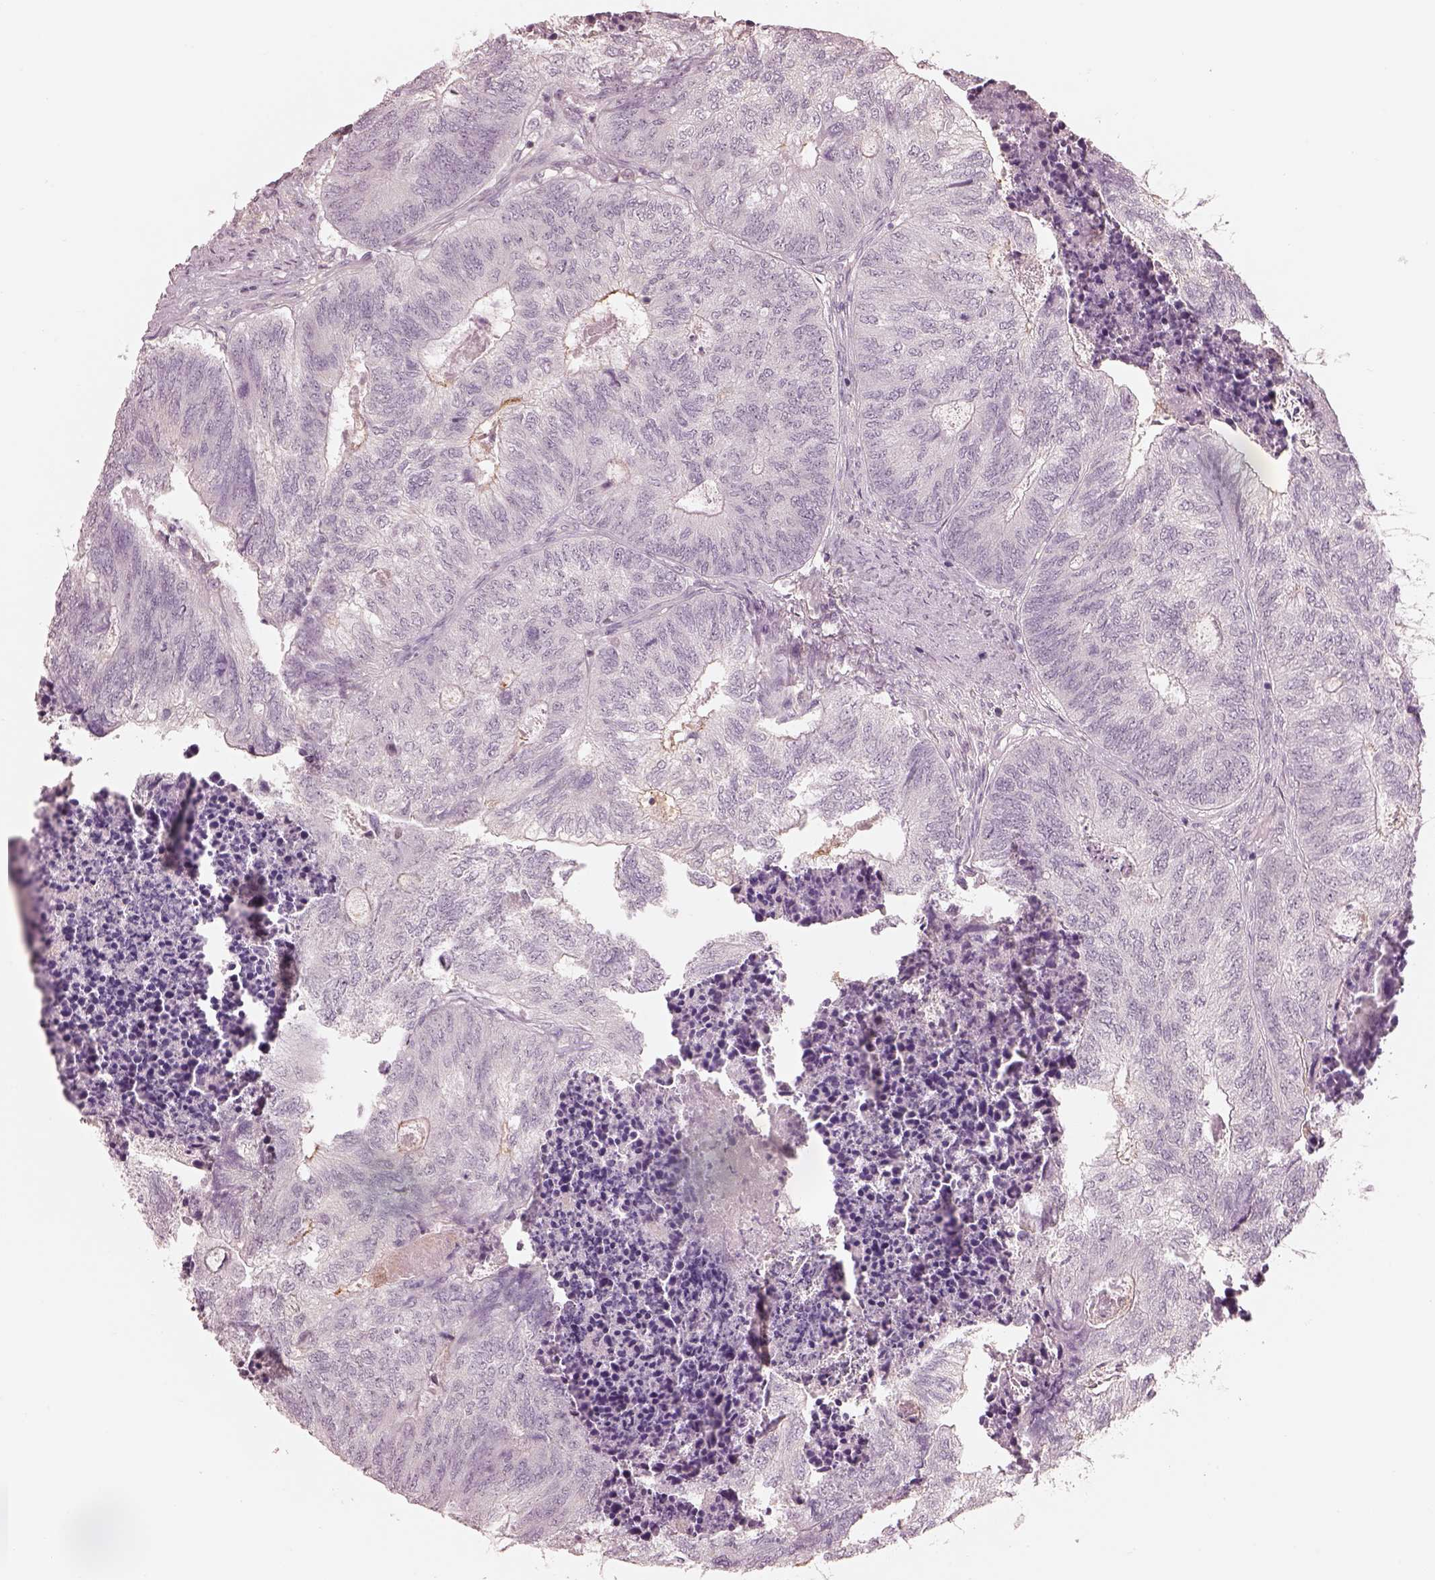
{"staining": {"intensity": "negative", "quantity": "none", "location": "none"}, "tissue": "colorectal cancer", "cell_type": "Tumor cells", "image_type": "cancer", "snomed": [{"axis": "morphology", "description": "Adenocarcinoma, NOS"}, {"axis": "topography", "description": "Colon"}], "caption": "An immunohistochemistry micrograph of adenocarcinoma (colorectal) is shown. There is no staining in tumor cells of adenocarcinoma (colorectal).", "gene": "PRKACG", "patient": {"sex": "female", "age": 67}}